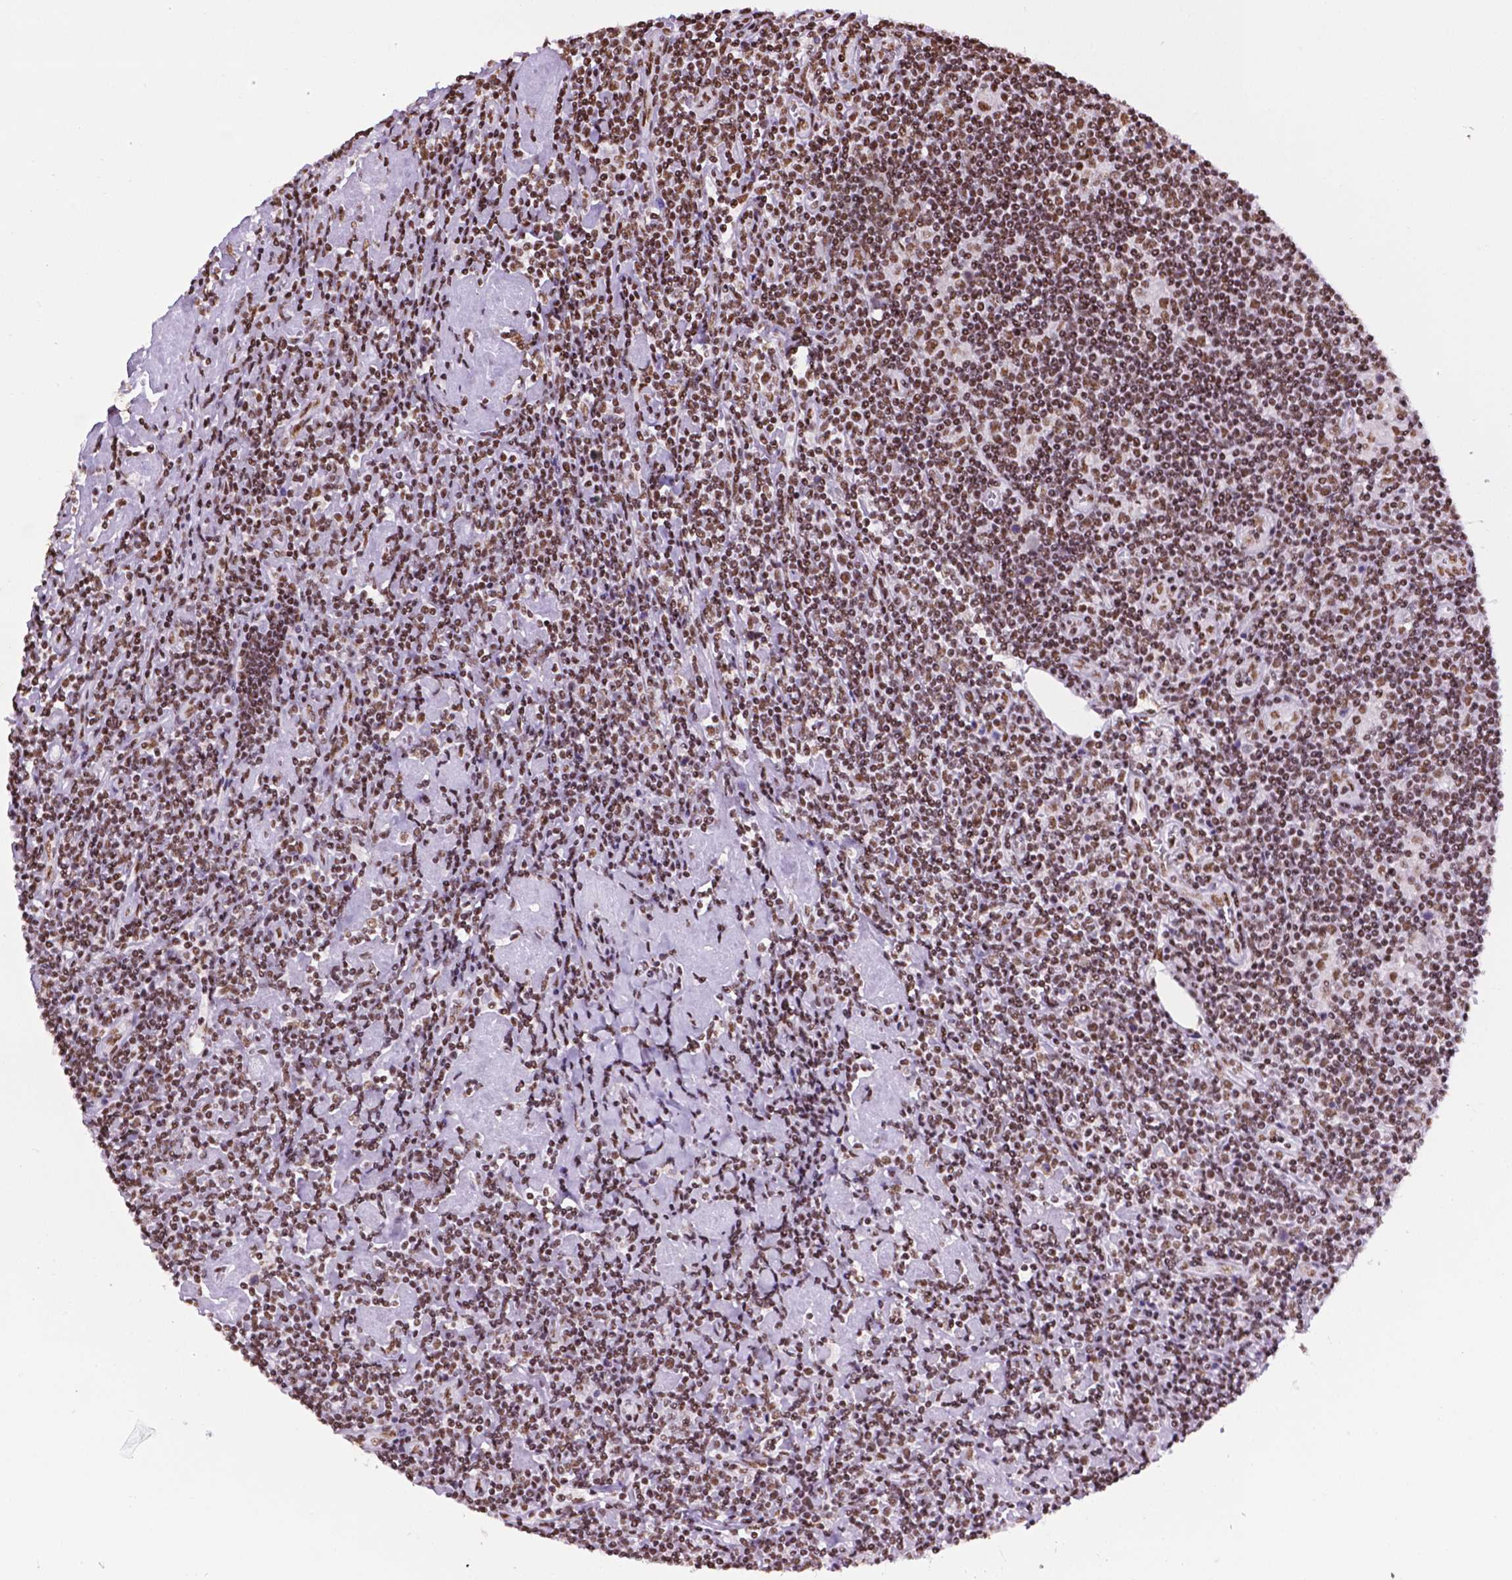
{"staining": {"intensity": "moderate", "quantity": ">75%", "location": "nuclear"}, "tissue": "lymphoma", "cell_type": "Tumor cells", "image_type": "cancer", "snomed": [{"axis": "morphology", "description": "Hodgkin's disease, NOS"}, {"axis": "topography", "description": "Lymph node"}], "caption": "DAB (3,3'-diaminobenzidine) immunohistochemical staining of human lymphoma demonstrates moderate nuclear protein expression in approximately >75% of tumor cells. The protein of interest is stained brown, and the nuclei are stained in blue (DAB (3,3'-diaminobenzidine) IHC with brightfield microscopy, high magnification).", "gene": "CCAR2", "patient": {"sex": "male", "age": 40}}